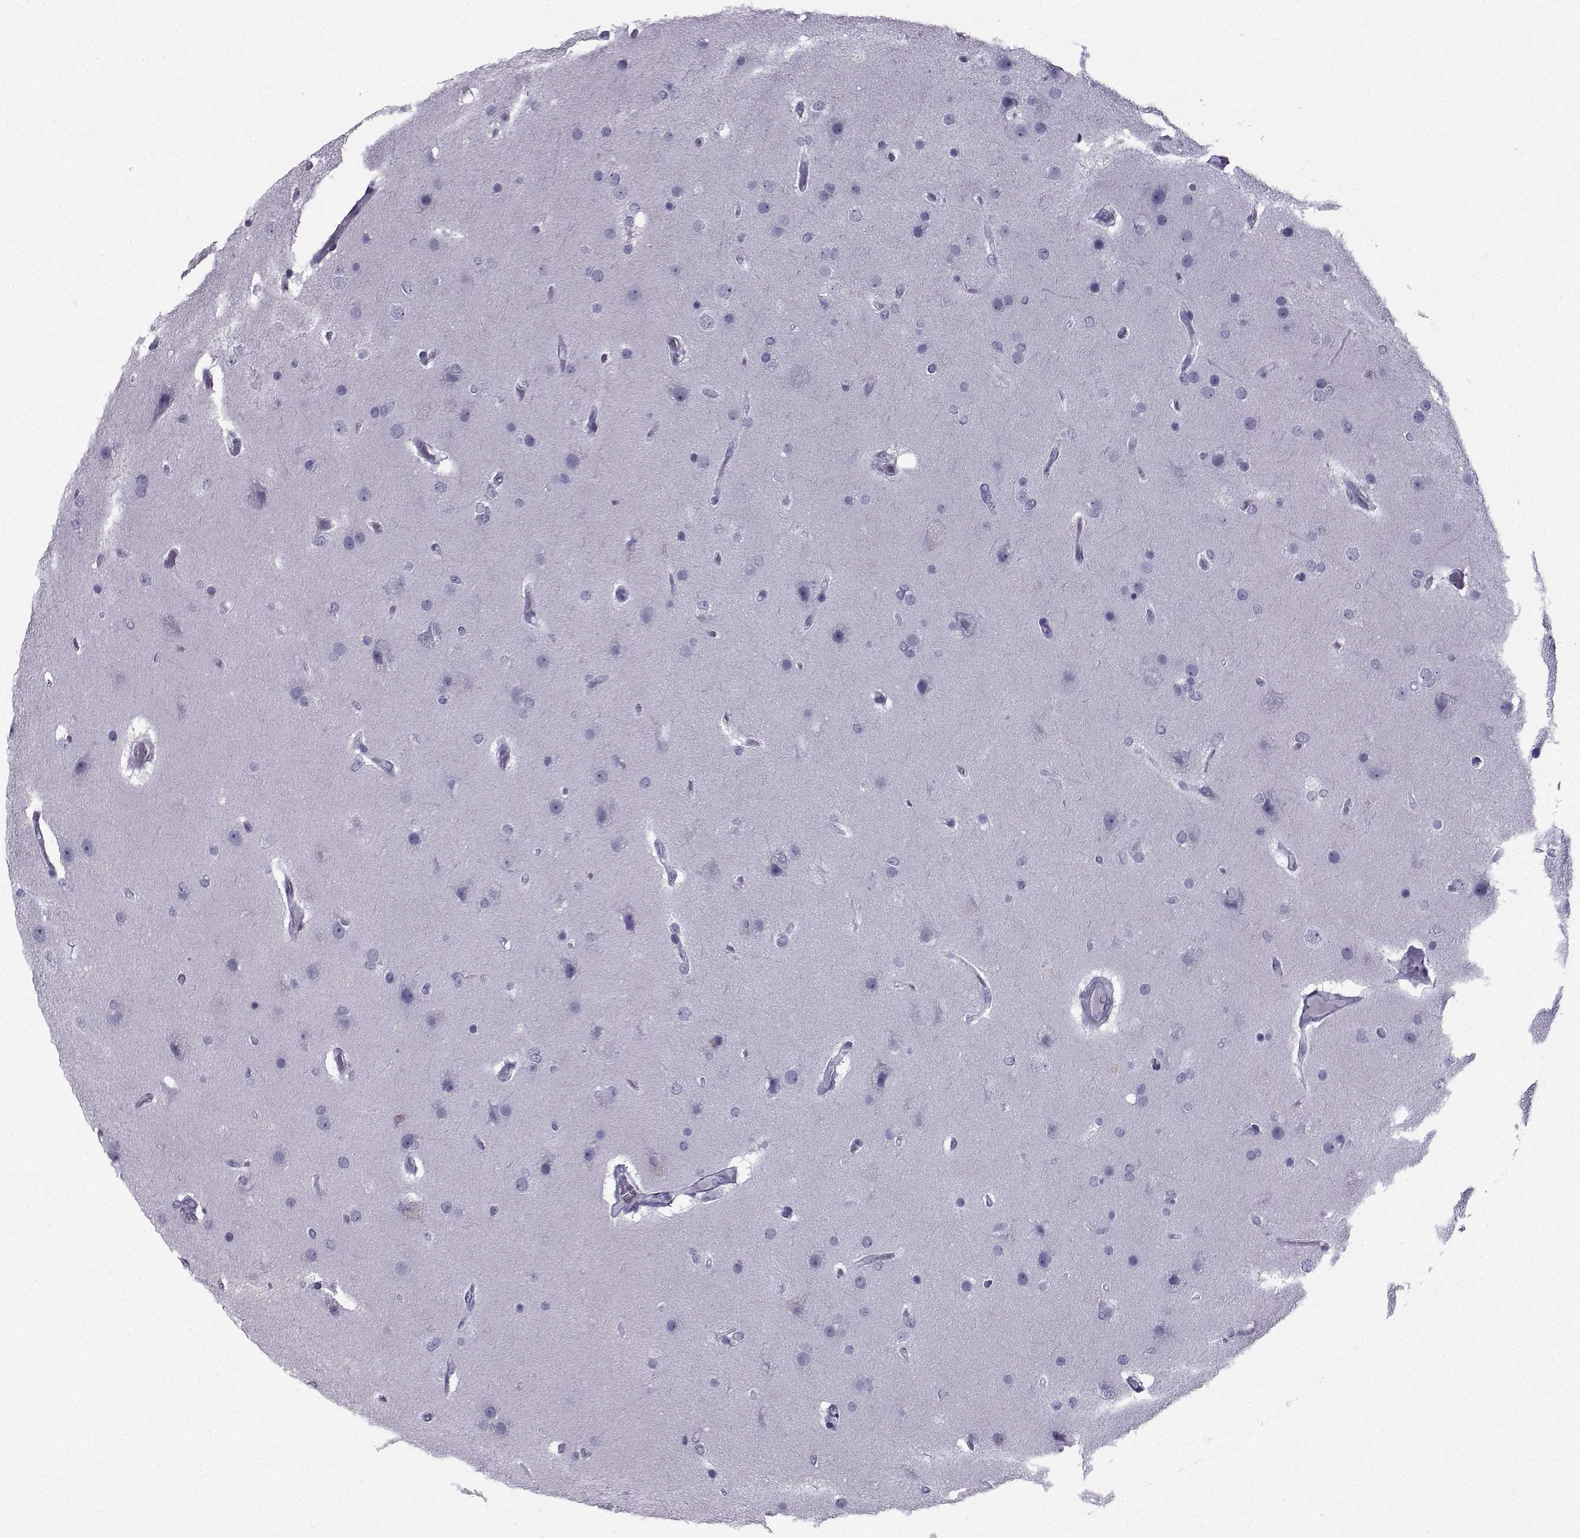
{"staining": {"intensity": "negative", "quantity": "none", "location": "none"}, "tissue": "glioma", "cell_type": "Tumor cells", "image_type": "cancer", "snomed": [{"axis": "morphology", "description": "Glioma, malignant, High grade"}, {"axis": "topography", "description": "Brain"}], "caption": "Tumor cells show no significant protein positivity in malignant glioma (high-grade). (Brightfield microscopy of DAB (3,3'-diaminobenzidine) immunohistochemistry at high magnification).", "gene": "SPANXD", "patient": {"sex": "female", "age": 61}}